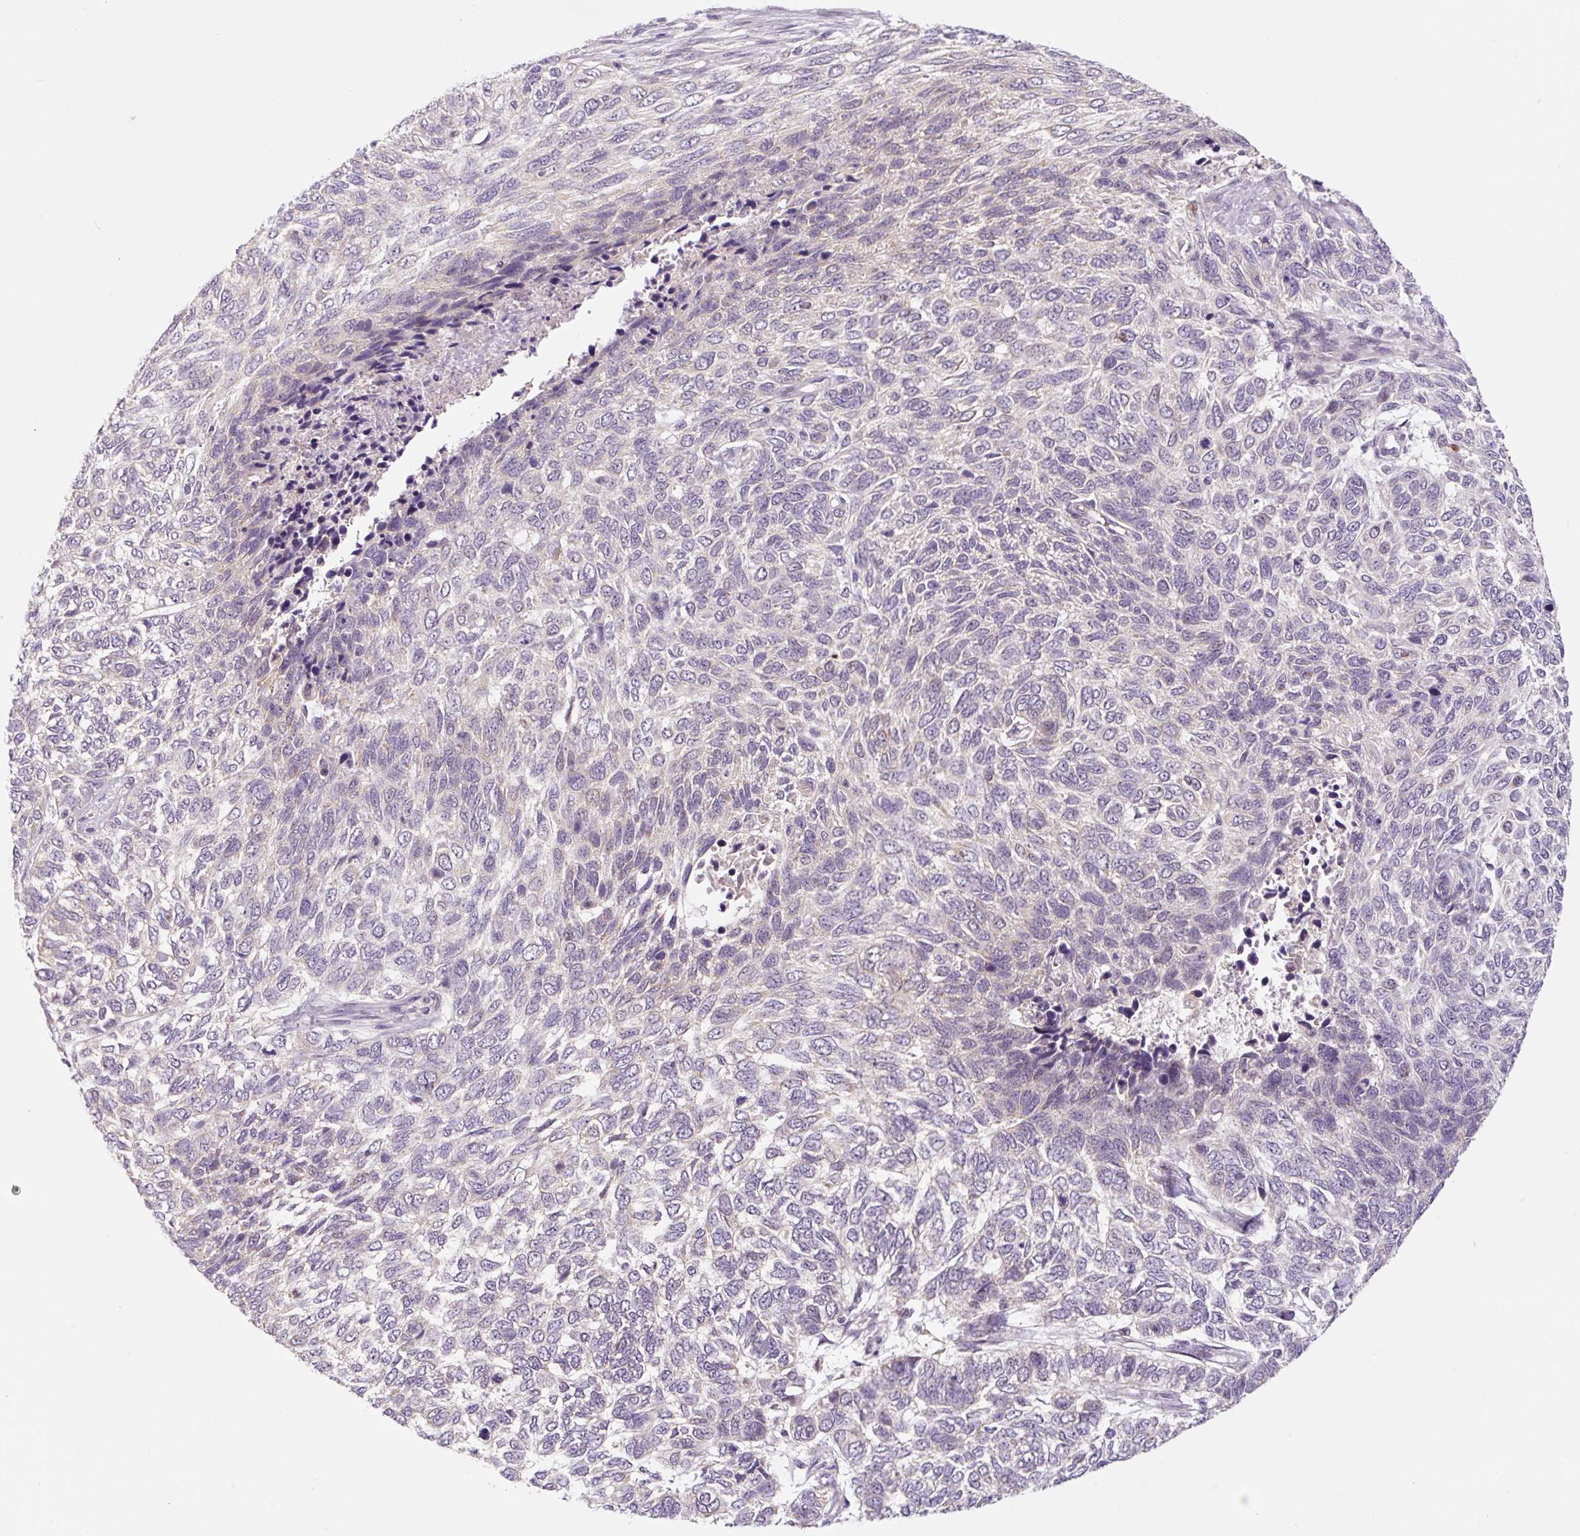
{"staining": {"intensity": "negative", "quantity": "none", "location": "none"}, "tissue": "skin cancer", "cell_type": "Tumor cells", "image_type": "cancer", "snomed": [{"axis": "morphology", "description": "Basal cell carcinoma"}, {"axis": "topography", "description": "Skin"}], "caption": "The immunohistochemistry micrograph has no significant expression in tumor cells of skin cancer tissue.", "gene": "PRKAA2", "patient": {"sex": "female", "age": 65}}